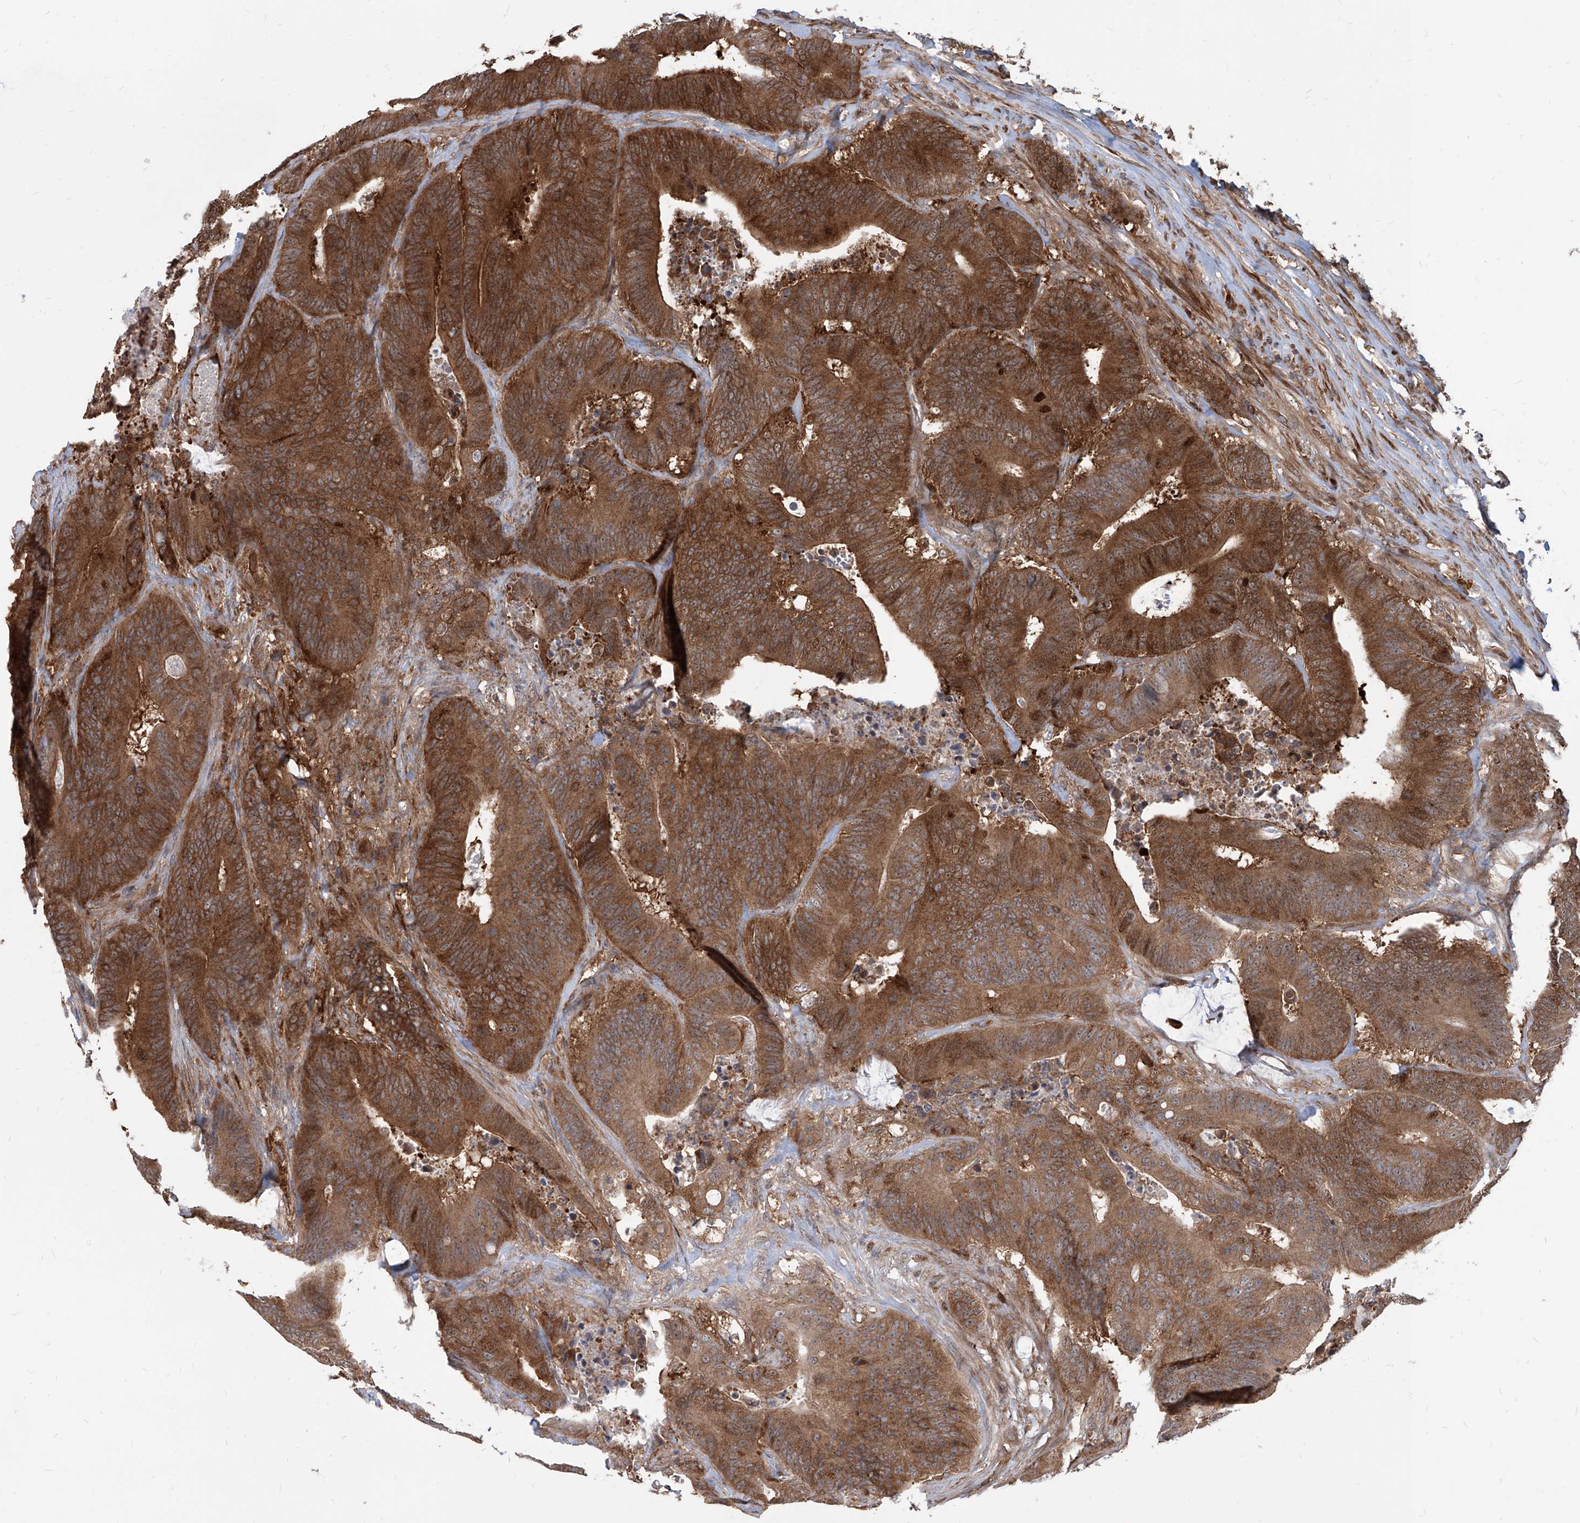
{"staining": {"intensity": "strong", "quantity": ">75%", "location": "cytoplasmic/membranous"}, "tissue": "colorectal cancer", "cell_type": "Tumor cells", "image_type": "cancer", "snomed": [{"axis": "morphology", "description": "Adenocarcinoma, NOS"}, {"axis": "topography", "description": "Colon"}], "caption": "Human colorectal cancer (adenocarcinoma) stained for a protein (brown) exhibits strong cytoplasmic/membranous positive expression in approximately >75% of tumor cells.", "gene": "MAGED2", "patient": {"sex": "male", "age": 83}}